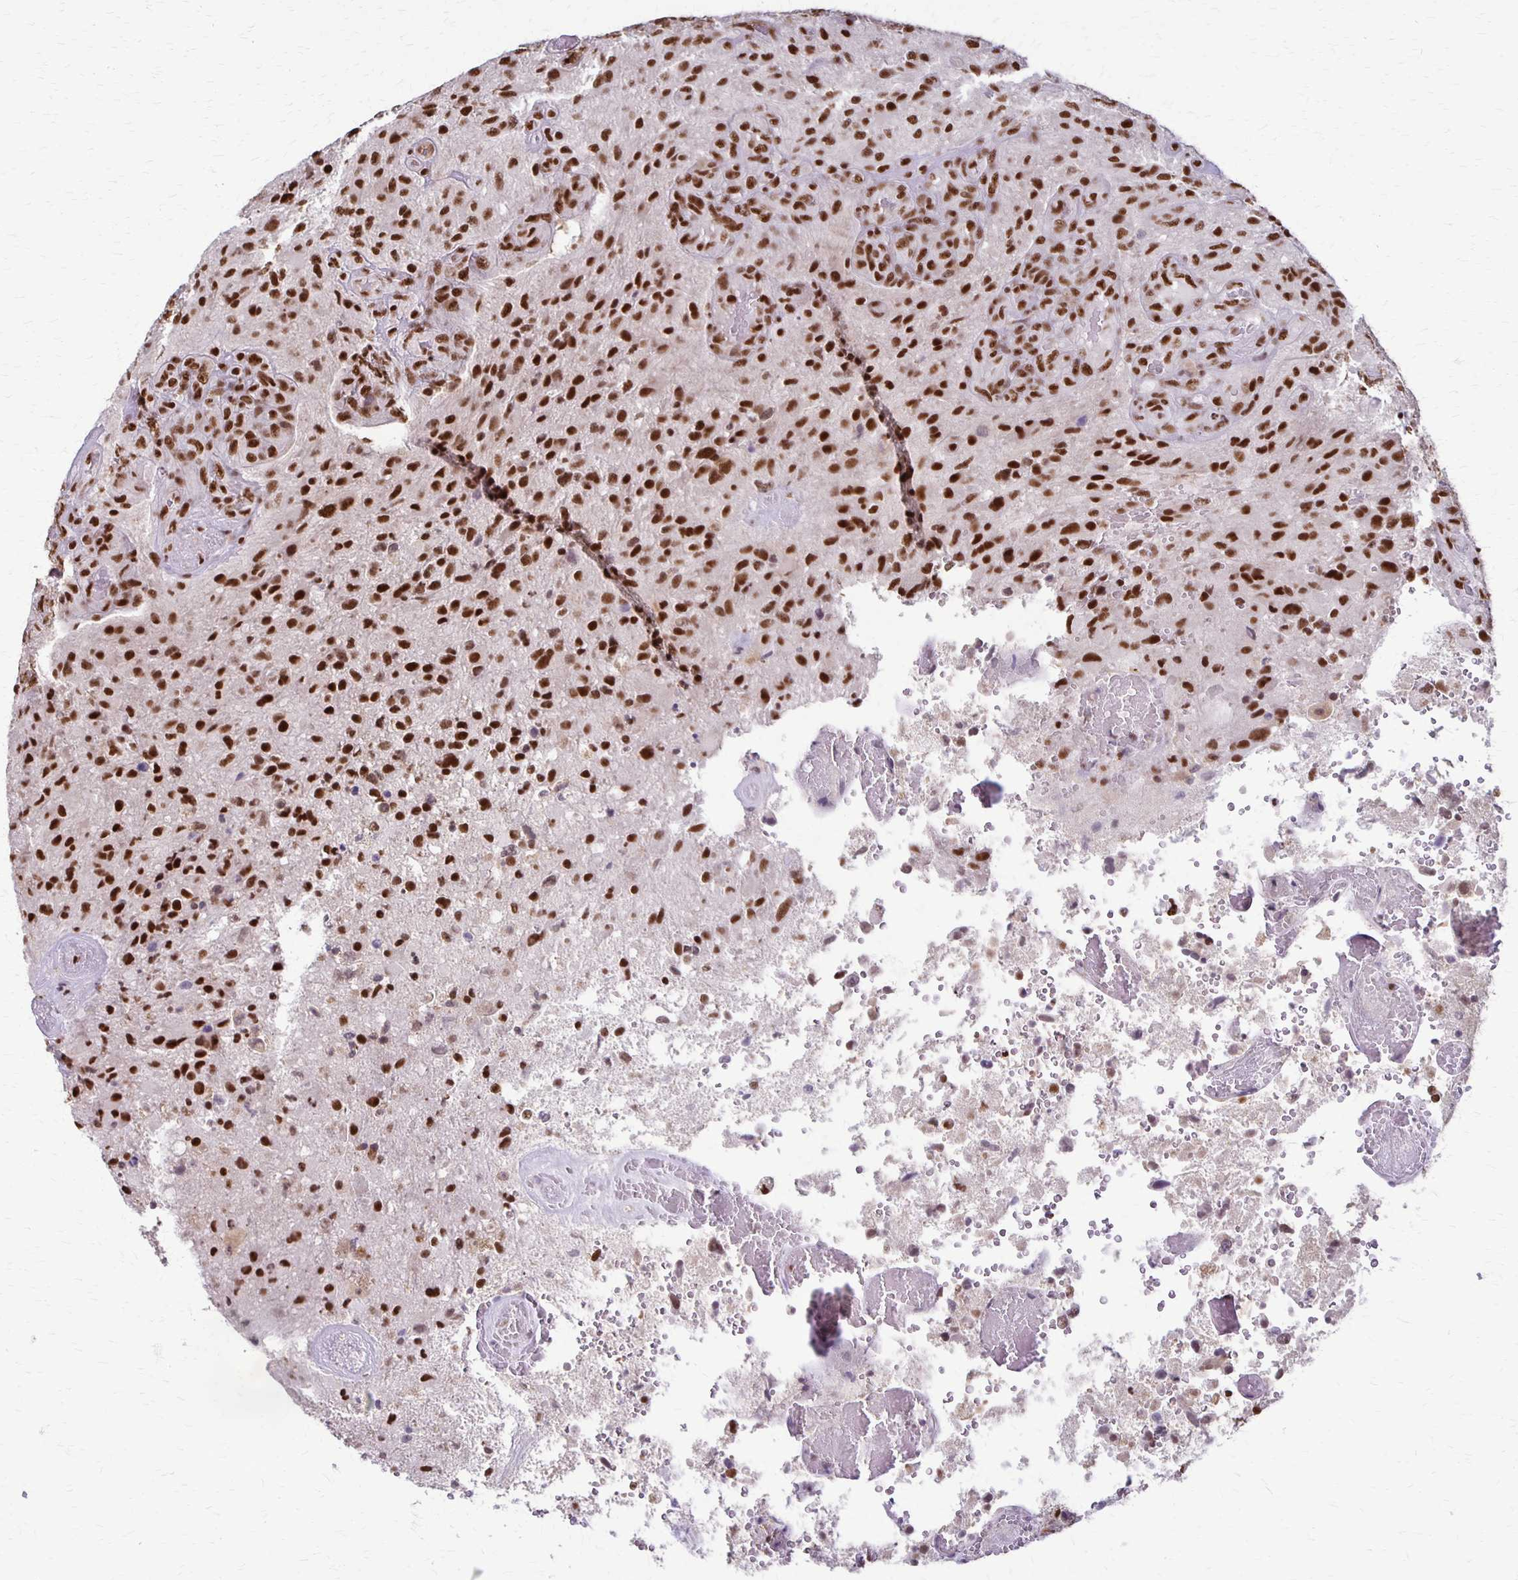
{"staining": {"intensity": "strong", "quantity": ">75%", "location": "nuclear"}, "tissue": "glioma", "cell_type": "Tumor cells", "image_type": "cancer", "snomed": [{"axis": "morphology", "description": "Glioma, malignant, High grade"}, {"axis": "topography", "description": "Brain"}], "caption": "IHC micrograph of human glioma stained for a protein (brown), which shows high levels of strong nuclear positivity in approximately >75% of tumor cells.", "gene": "XRCC6", "patient": {"sex": "male", "age": 53}}